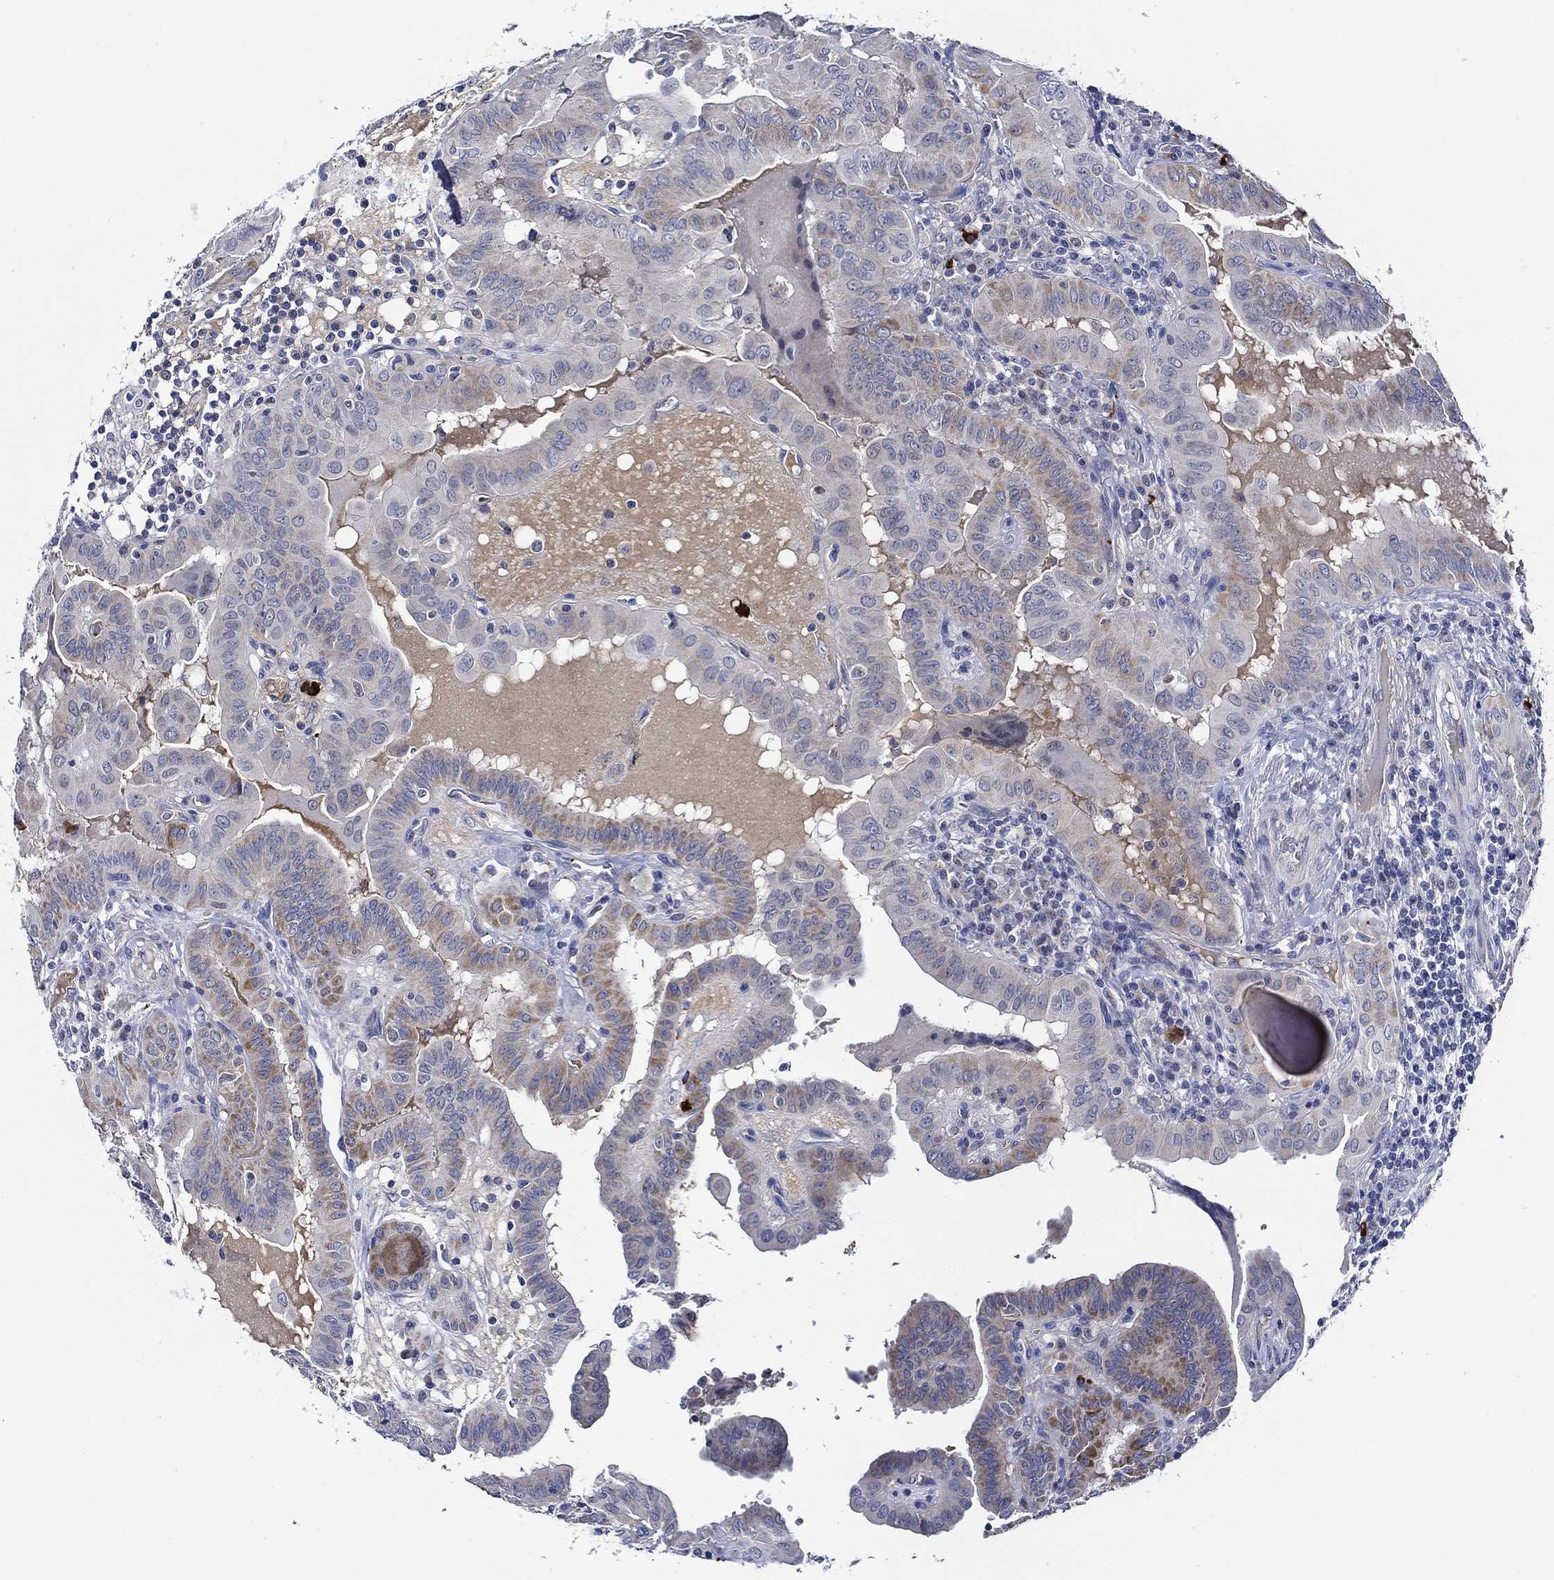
{"staining": {"intensity": "moderate", "quantity": "<25%", "location": "cytoplasmic/membranous"}, "tissue": "thyroid cancer", "cell_type": "Tumor cells", "image_type": "cancer", "snomed": [{"axis": "morphology", "description": "Papillary adenocarcinoma, NOS"}, {"axis": "topography", "description": "Thyroid gland"}], "caption": "Thyroid cancer tissue shows moderate cytoplasmic/membranous staining in about <25% of tumor cells", "gene": "ALOX12", "patient": {"sex": "female", "age": 37}}